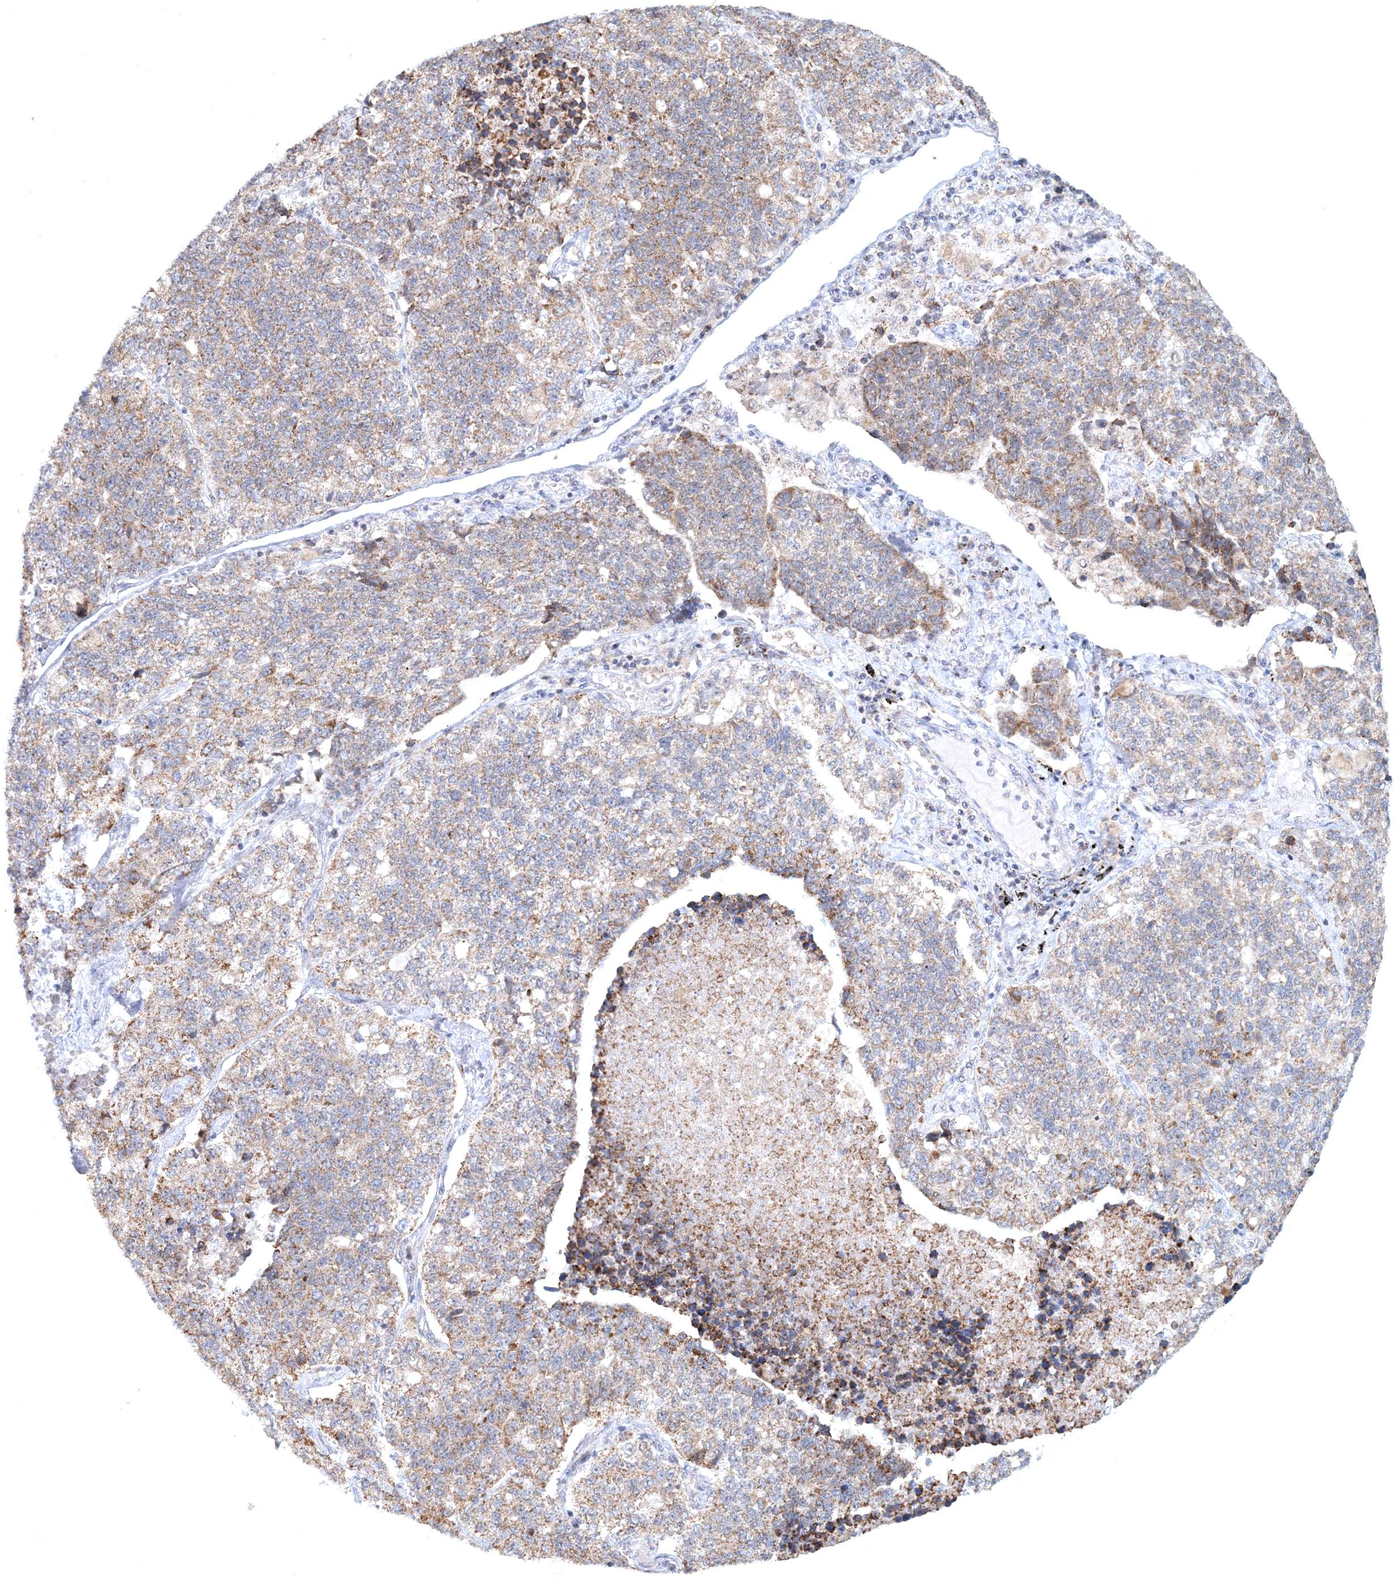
{"staining": {"intensity": "weak", "quantity": ">75%", "location": "cytoplasmic/membranous"}, "tissue": "lung cancer", "cell_type": "Tumor cells", "image_type": "cancer", "snomed": [{"axis": "morphology", "description": "Adenocarcinoma, NOS"}, {"axis": "topography", "description": "Lung"}], "caption": "This photomicrograph displays lung cancer stained with IHC to label a protein in brown. The cytoplasmic/membranous of tumor cells show weak positivity for the protein. Nuclei are counter-stained blue.", "gene": "RNF150", "patient": {"sex": "male", "age": 49}}